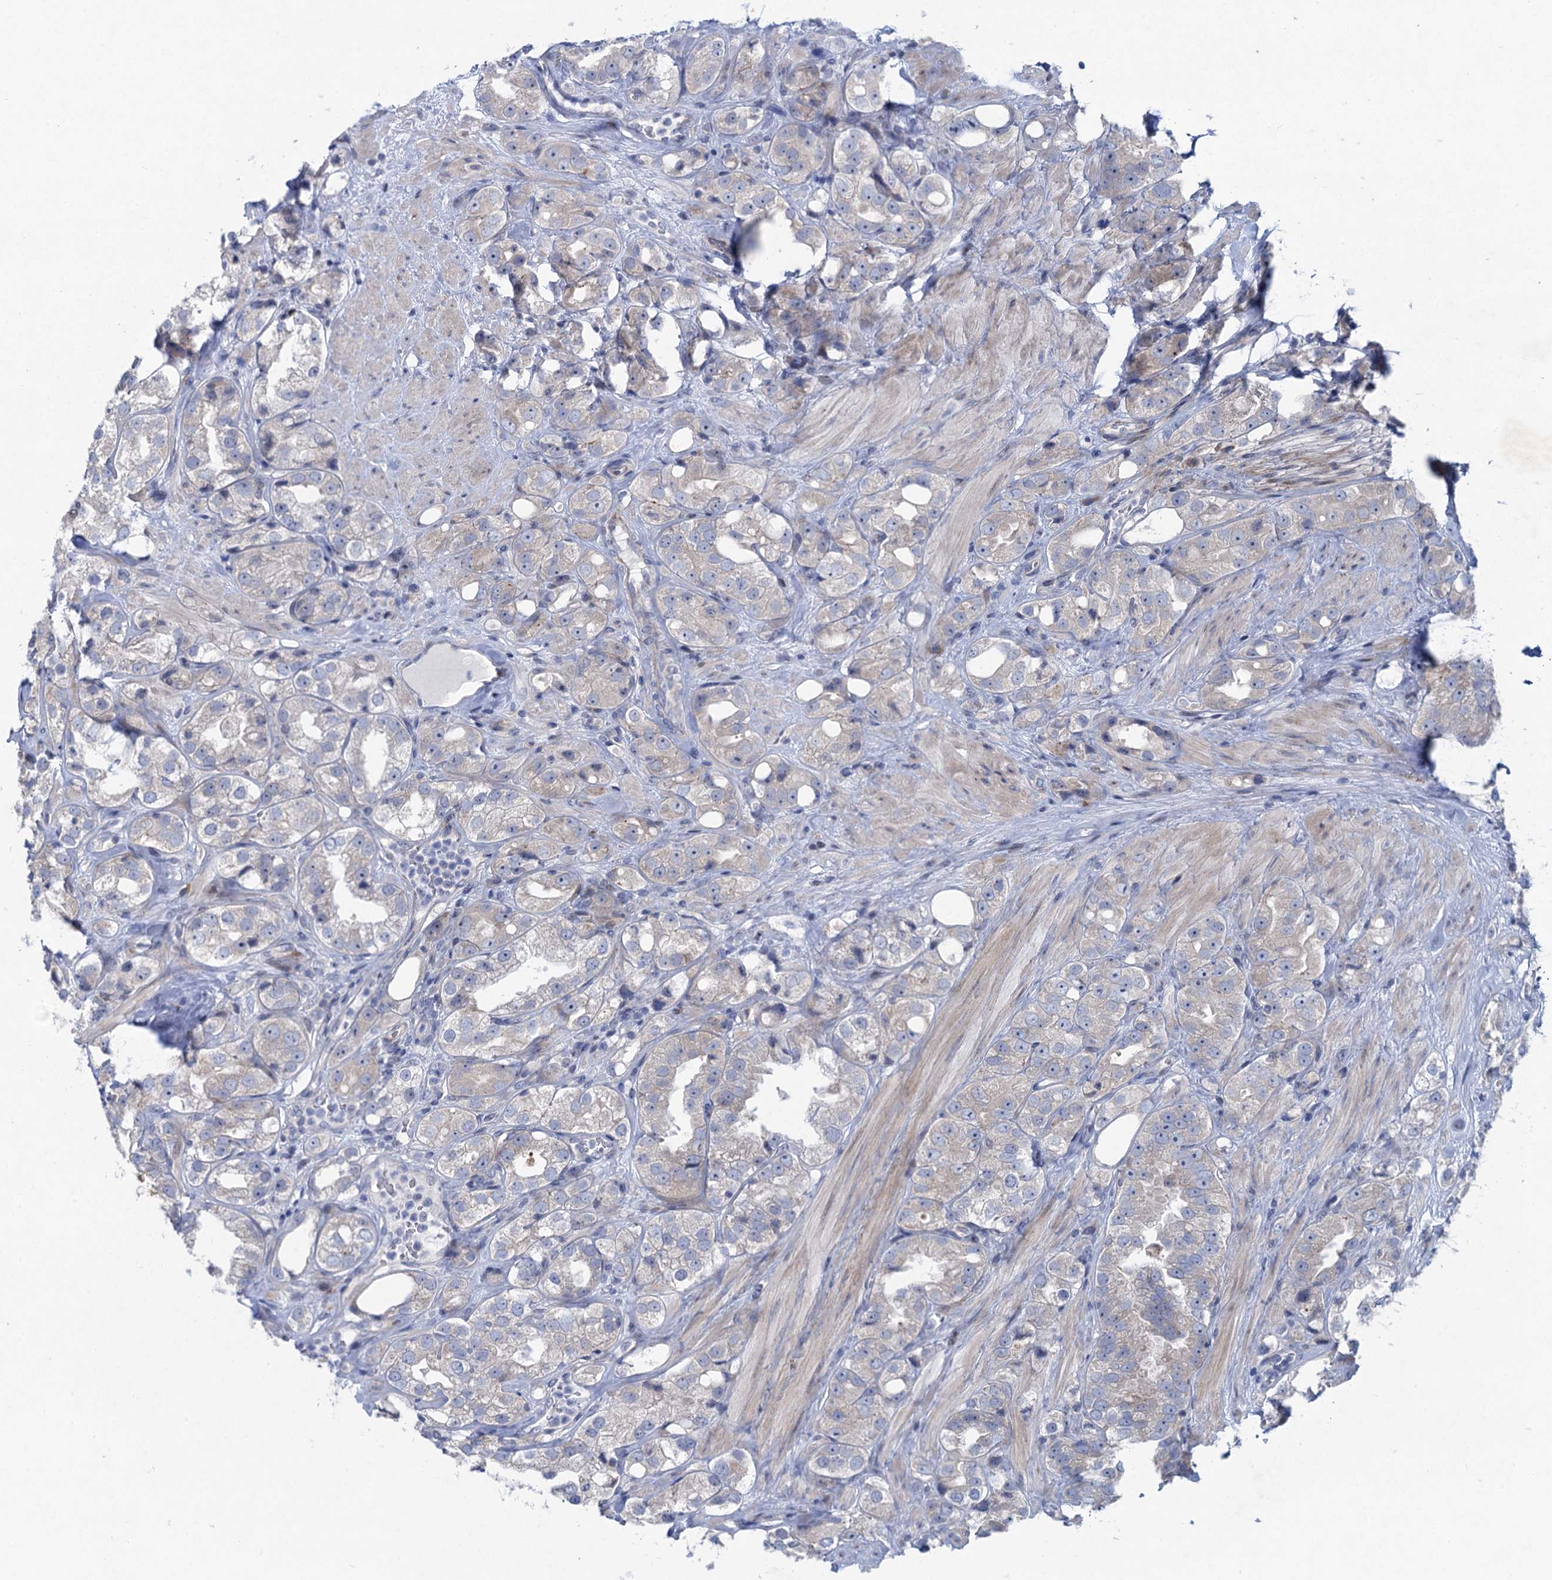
{"staining": {"intensity": "weak", "quantity": "<25%", "location": "cytoplasmic/membranous"}, "tissue": "prostate cancer", "cell_type": "Tumor cells", "image_type": "cancer", "snomed": [{"axis": "morphology", "description": "Adenocarcinoma, NOS"}, {"axis": "topography", "description": "Prostate"}], "caption": "High power microscopy photomicrograph of an immunohistochemistry micrograph of prostate adenocarcinoma, revealing no significant staining in tumor cells.", "gene": "QPCTL", "patient": {"sex": "male", "age": 79}}